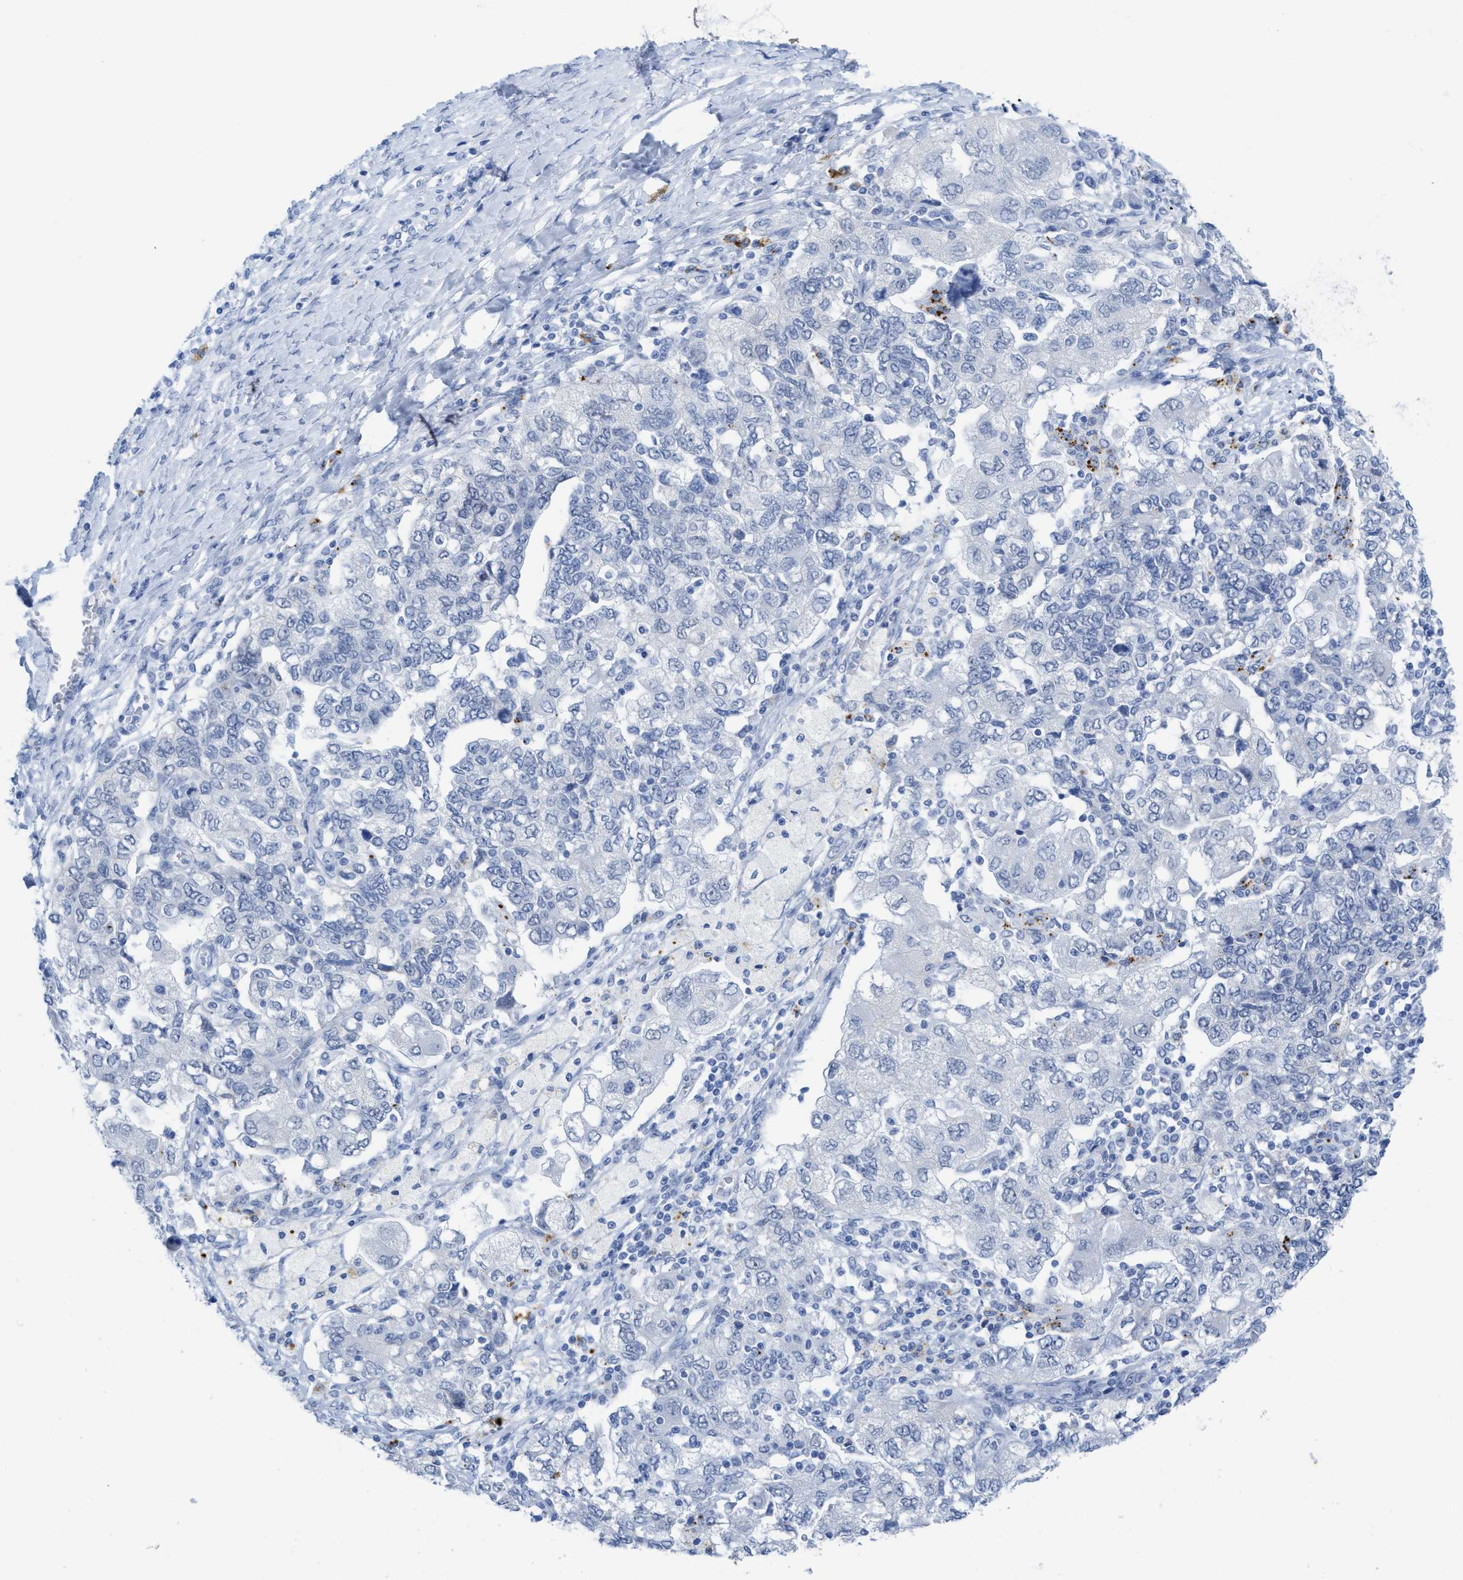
{"staining": {"intensity": "negative", "quantity": "none", "location": "none"}, "tissue": "ovarian cancer", "cell_type": "Tumor cells", "image_type": "cancer", "snomed": [{"axis": "morphology", "description": "Carcinoma, NOS"}, {"axis": "morphology", "description": "Cystadenocarcinoma, serous, NOS"}, {"axis": "topography", "description": "Ovary"}], "caption": "This is a micrograph of immunohistochemistry (IHC) staining of ovarian cancer (carcinoma), which shows no staining in tumor cells.", "gene": "WDR4", "patient": {"sex": "female", "age": 69}}